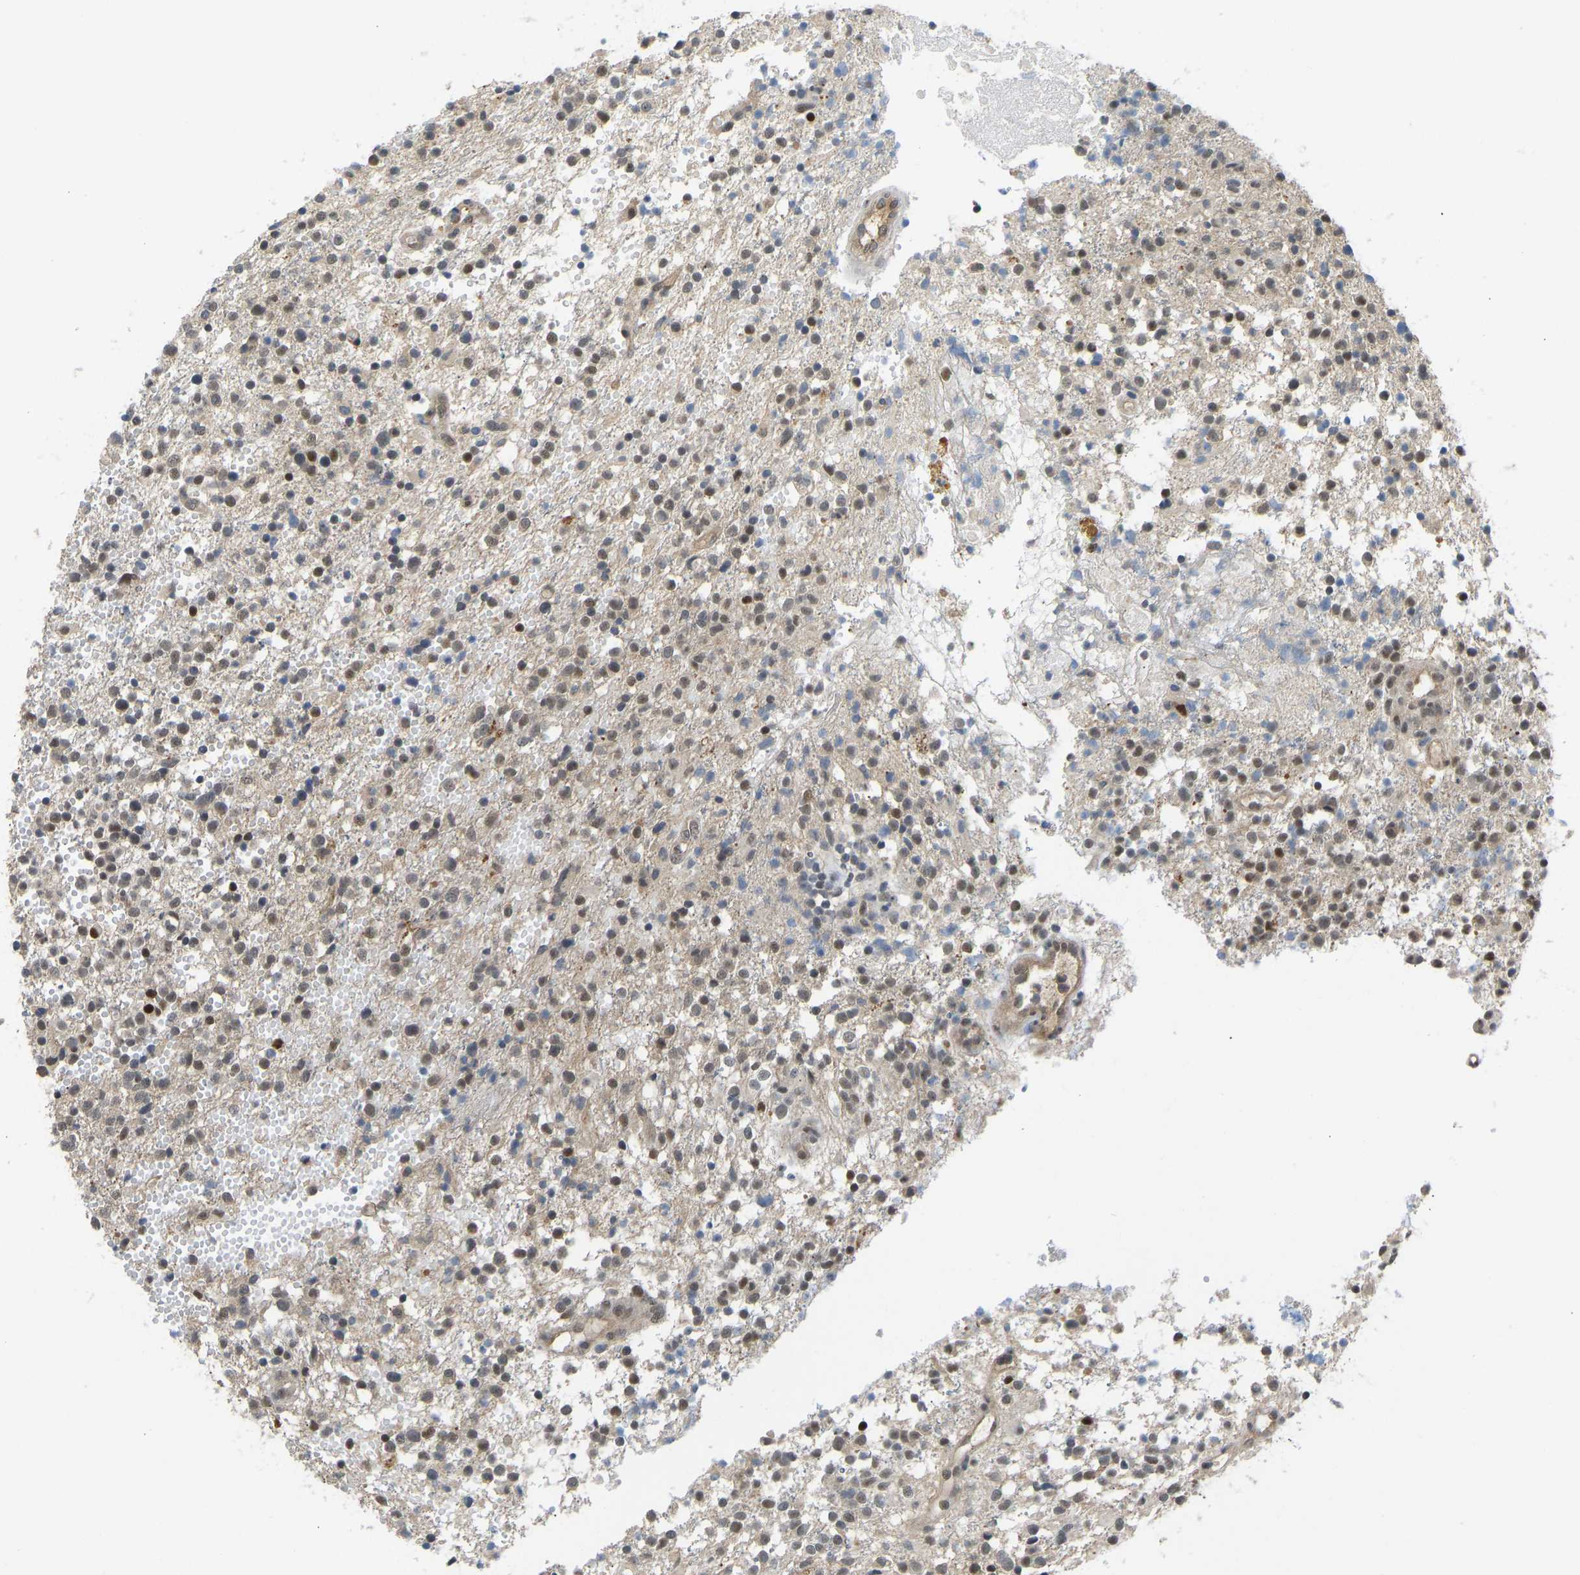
{"staining": {"intensity": "moderate", "quantity": "<25%", "location": "nuclear"}, "tissue": "glioma", "cell_type": "Tumor cells", "image_type": "cancer", "snomed": [{"axis": "morphology", "description": "Glioma, malignant, High grade"}, {"axis": "topography", "description": "Brain"}], "caption": "Immunohistochemistry (IHC) of high-grade glioma (malignant) reveals low levels of moderate nuclear staining in approximately <25% of tumor cells. (DAB IHC, brown staining for protein, blue staining for nuclei).", "gene": "ZNF251", "patient": {"sex": "female", "age": 59}}